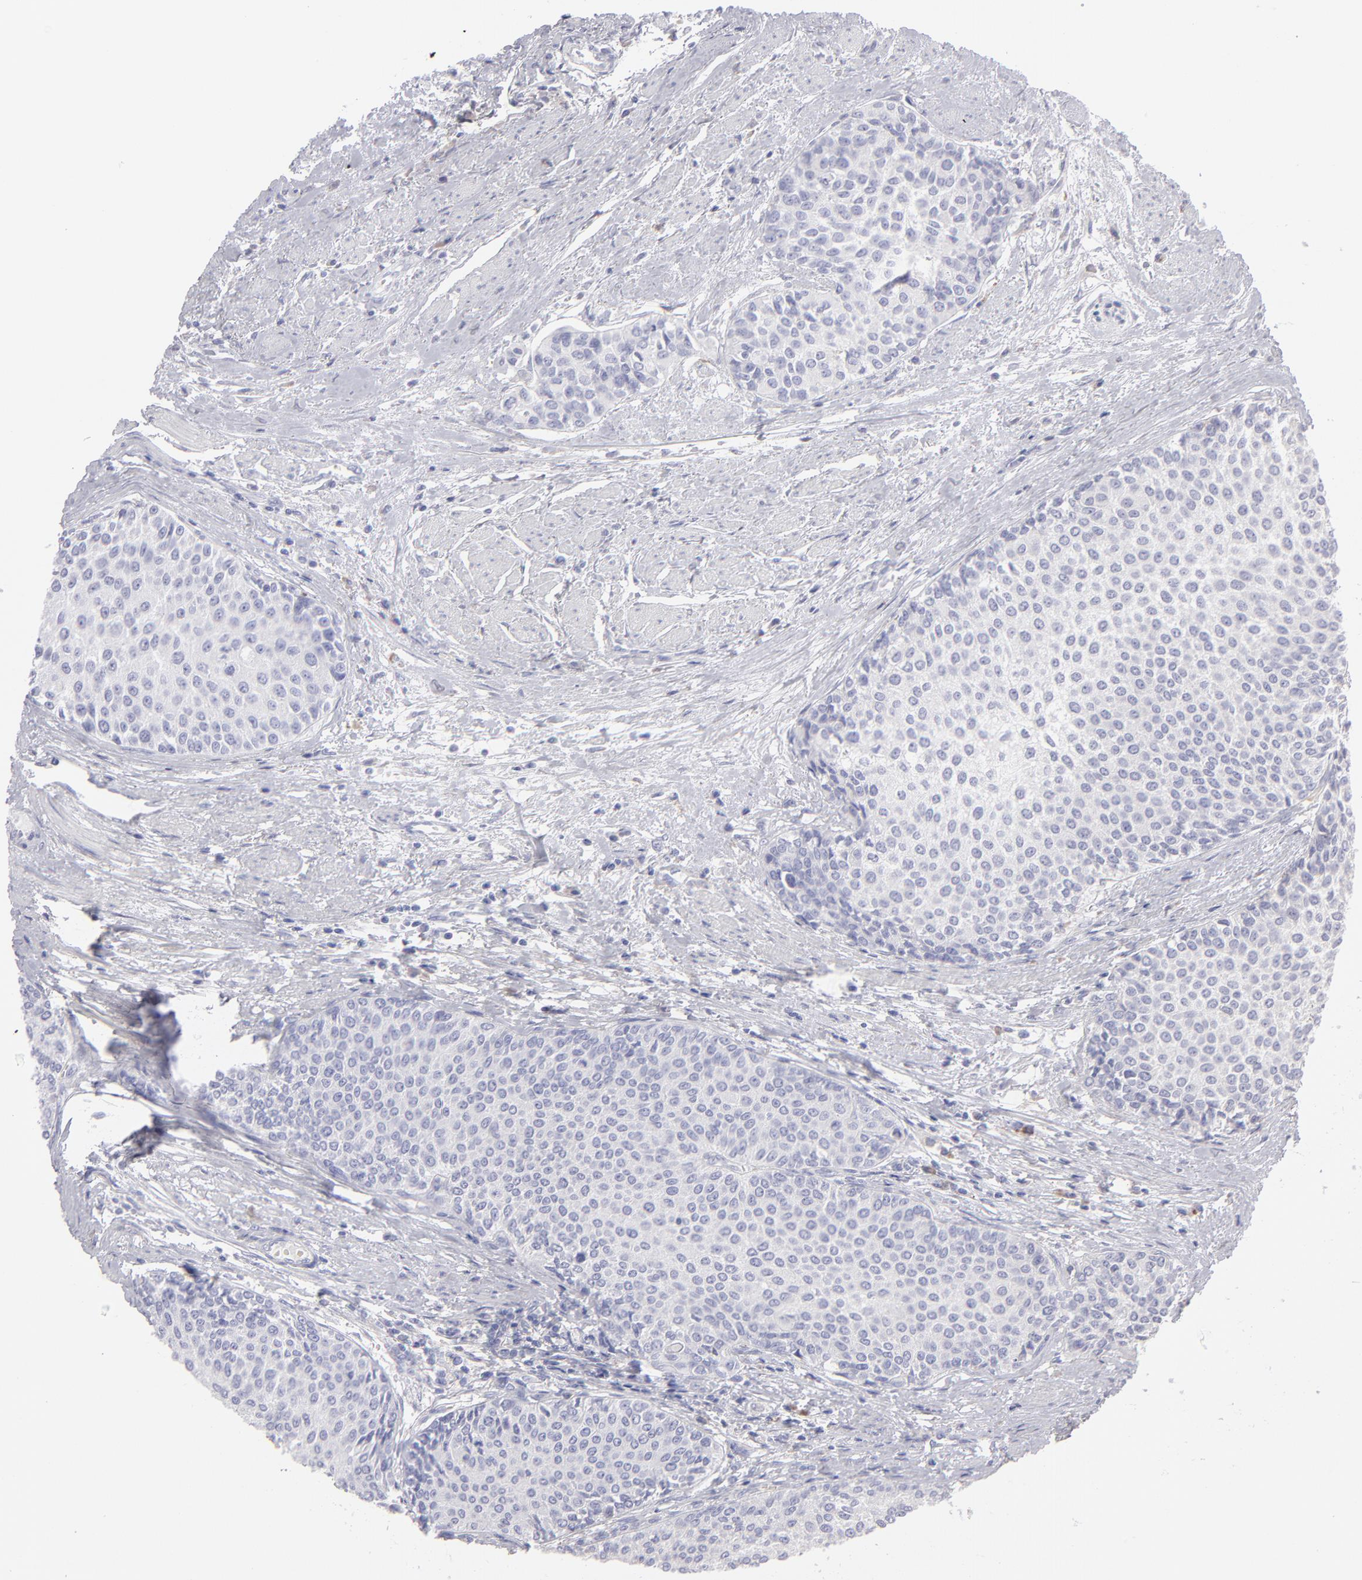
{"staining": {"intensity": "negative", "quantity": "none", "location": "none"}, "tissue": "urothelial cancer", "cell_type": "Tumor cells", "image_type": "cancer", "snomed": [{"axis": "morphology", "description": "Urothelial carcinoma, Low grade"}, {"axis": "topography", "description": "Urinary bladder"}], "caption": "Immunohistochemical staining of human urothelial cancer displays no significant staining in tumor cells.", "gene": "CALR", "patient": {"sex": "female", "age": 73}}